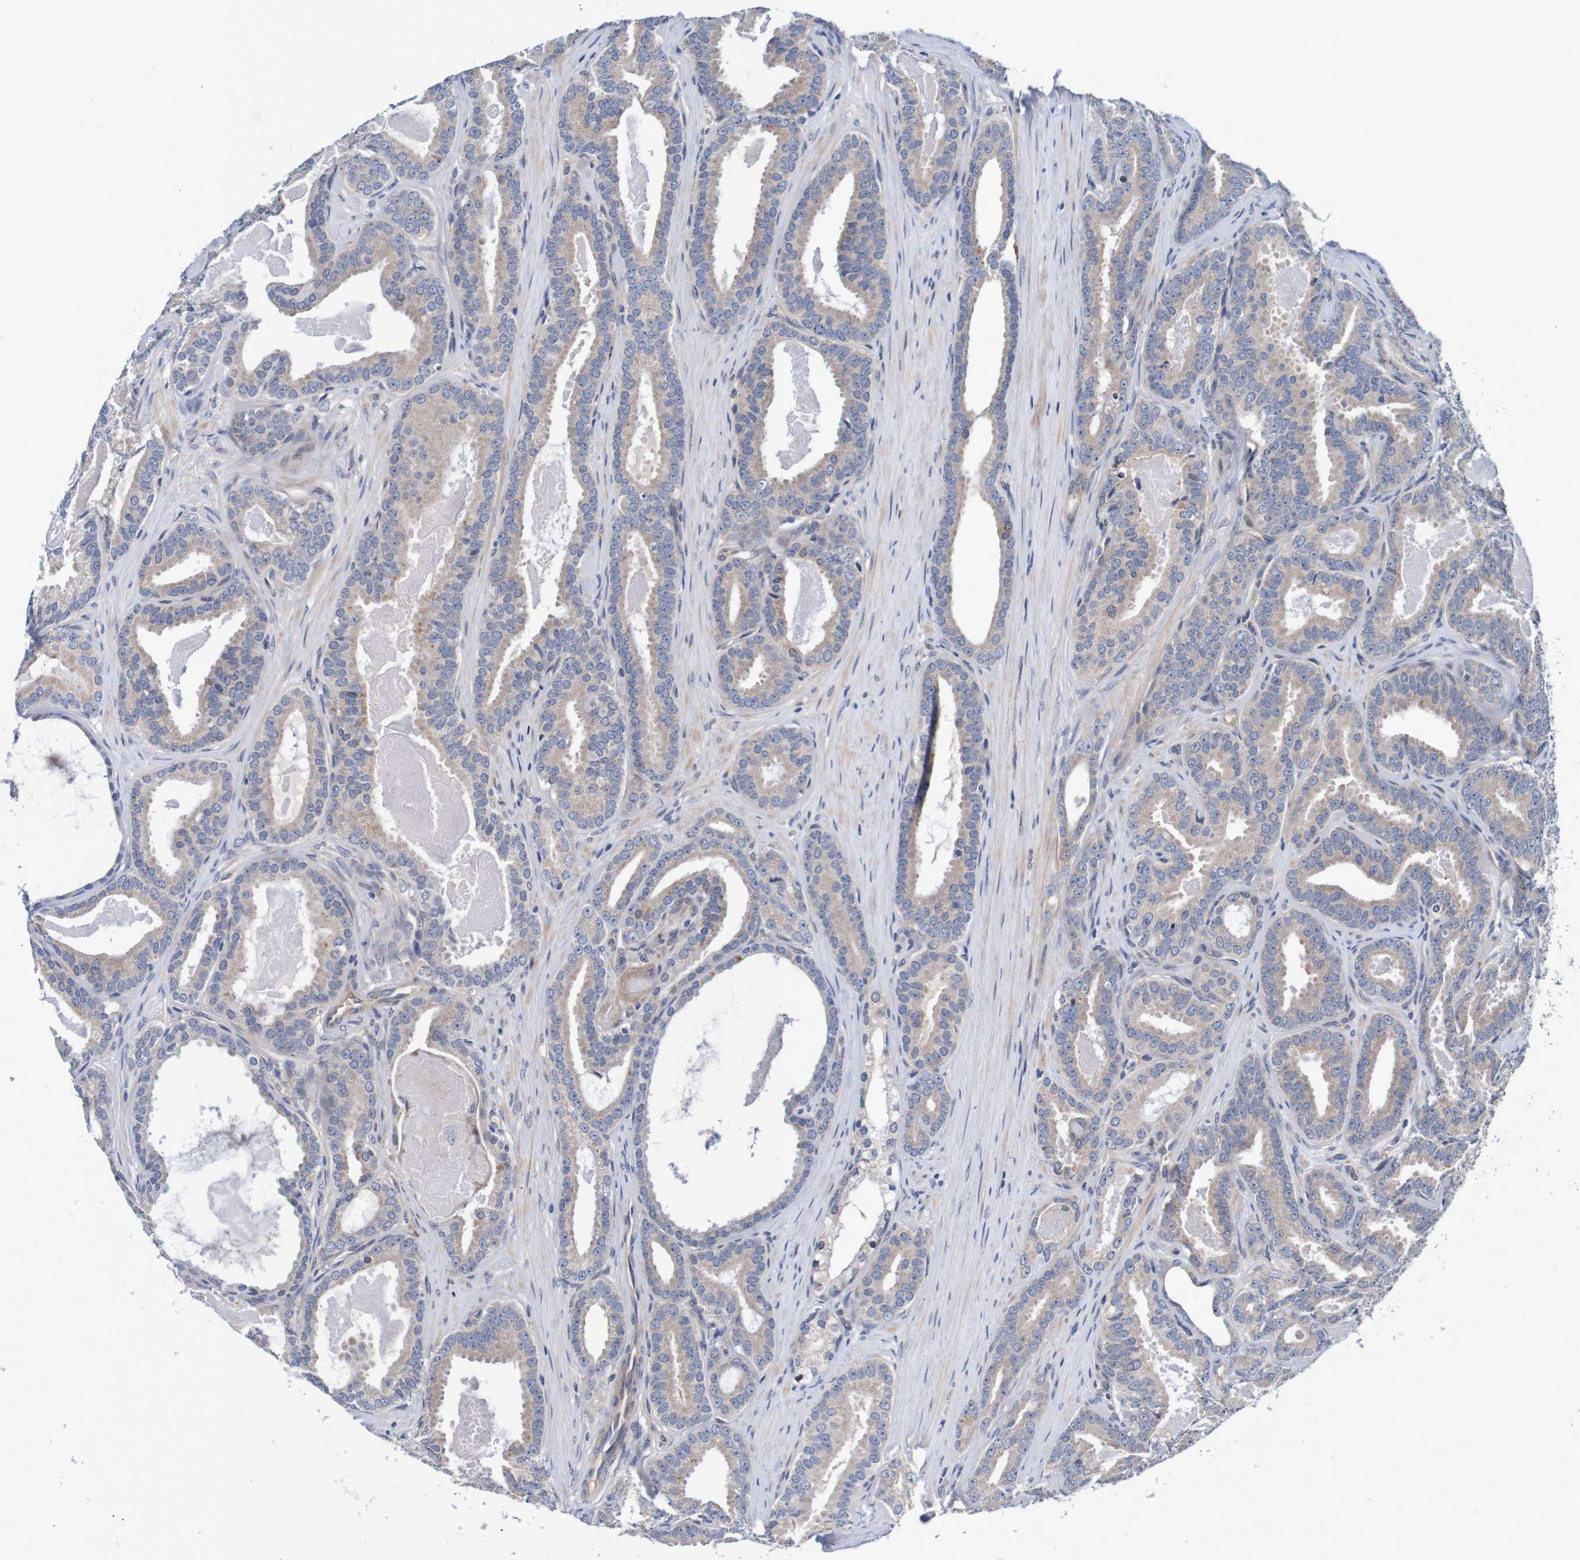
{"staining": {"intensity": "weak", "quantity": ">75%", "location": "cytoplasmic/membranous"}, "tissue": "prostate cancer", "cell_type": "Tumor cells", "image_type": "cancer", "snomed": [{"axis": "morphology", "description": "Adenocarcinoma, High grade"}, {"axis": "topography", "description": "Prostate"}], "caption": "IHC of prostate high-grade adenocarcinoma reveals low levels of weak cytoplasmic/membranous positivity in approximately >75% of tumor cells.", "gene": "CPED1", "patient": {"sex": "male", "age": 60}}